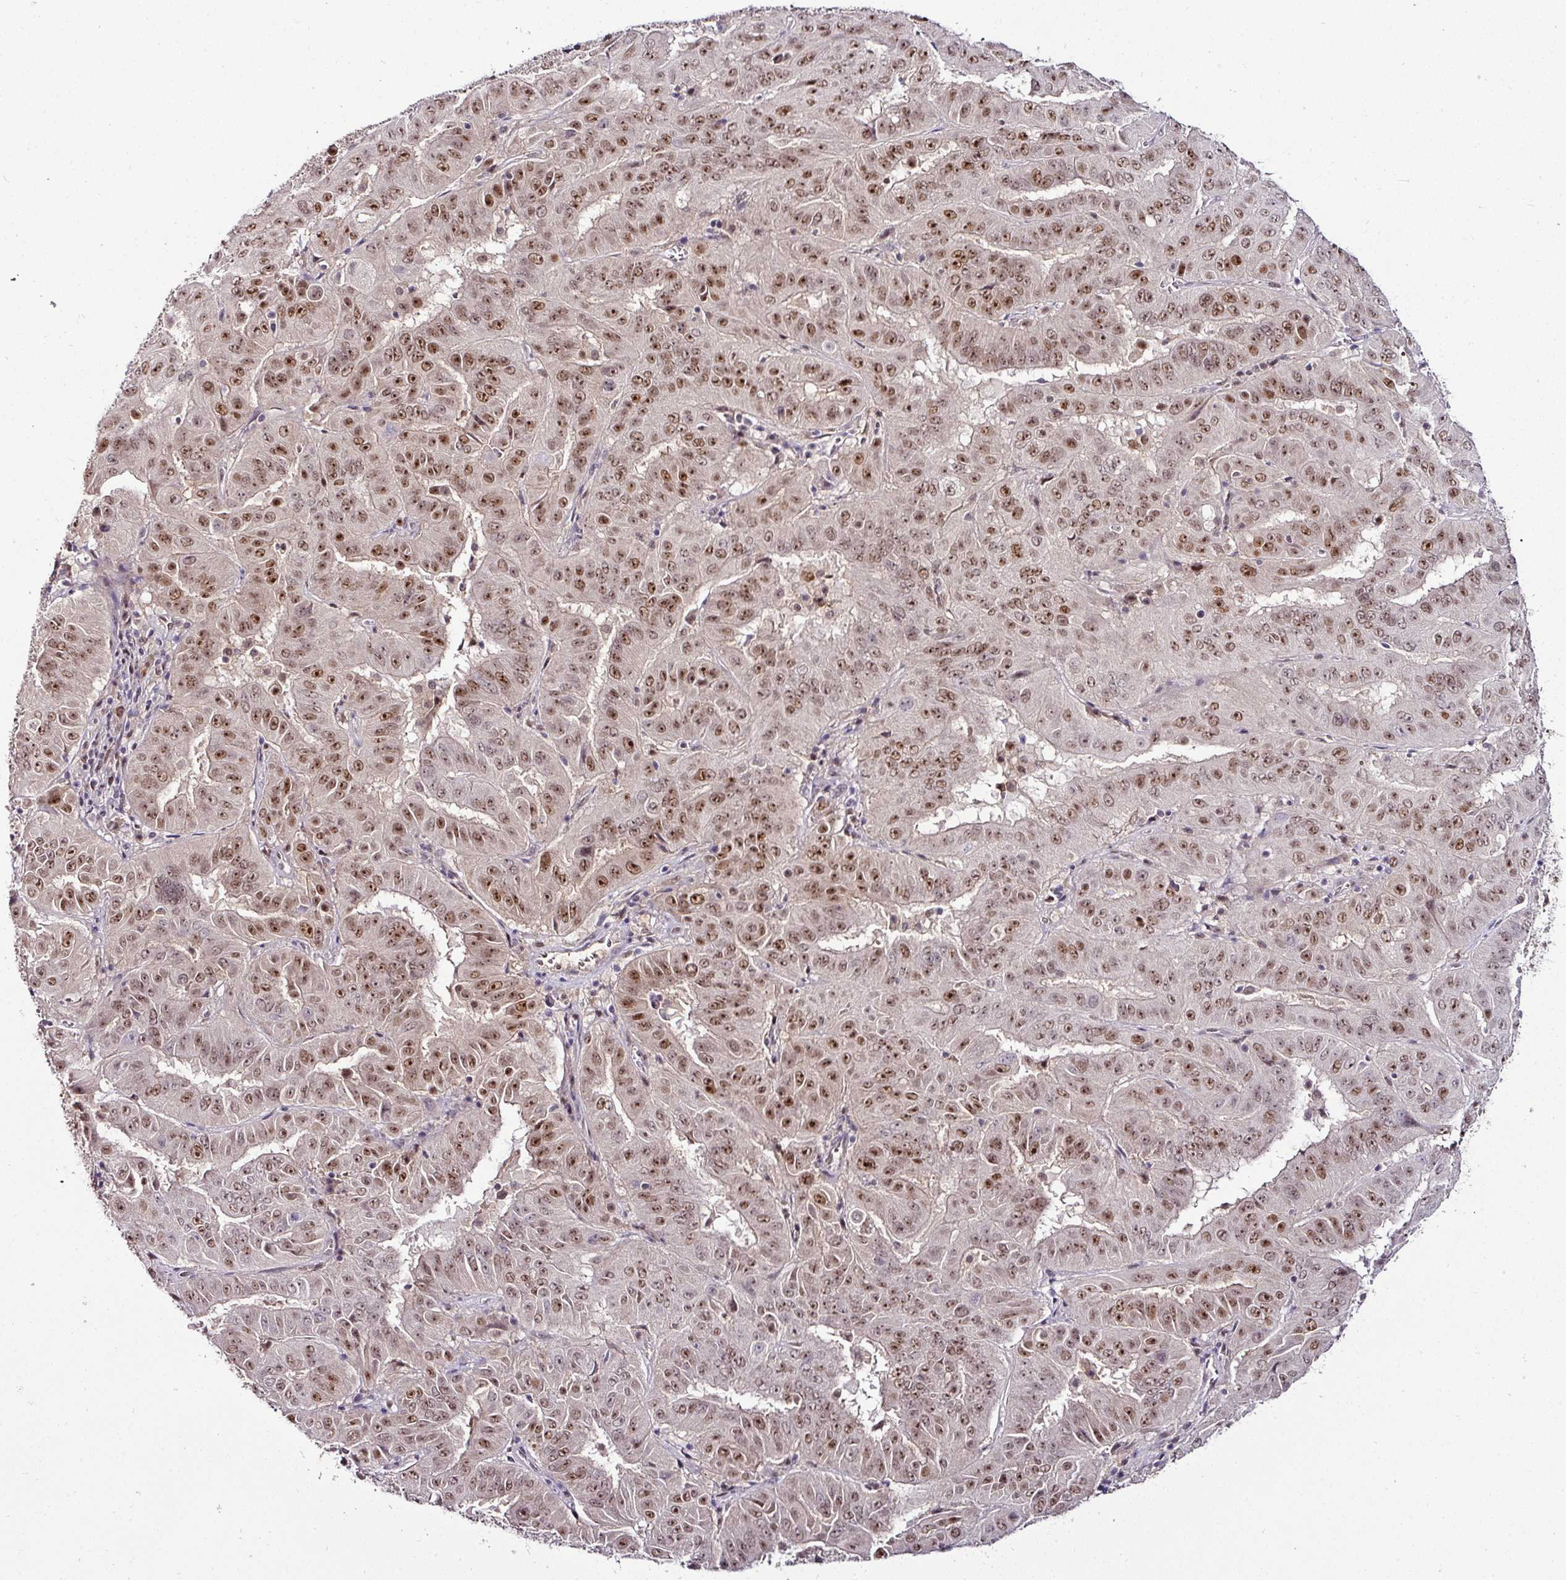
{"staining": {"intensity": "moderate", "quantity": ">75%", "location": "nuclear"}, "tissue": "pancreatic cancer", "cell_type": "Tumor cells", "image_type": "cancer", "snomed": [{"axis": "morphology", "description": "Adenocarcinoma, NOS"}, {"axis": "topography", "description": "Pancreas"}], "caption": "Protein staining shows moderate nuclear positivity in about >75% of tumor cells in pancreatic cancer (adenocarcinoma). (Stains: DAB (3,3'-diaminobenzidine) in brown, nuclei in blue, Microscopy: brightfield microscopy at high magnification).", "gene": "KLF16", "patient": {"sex": "male", "age": 63}}